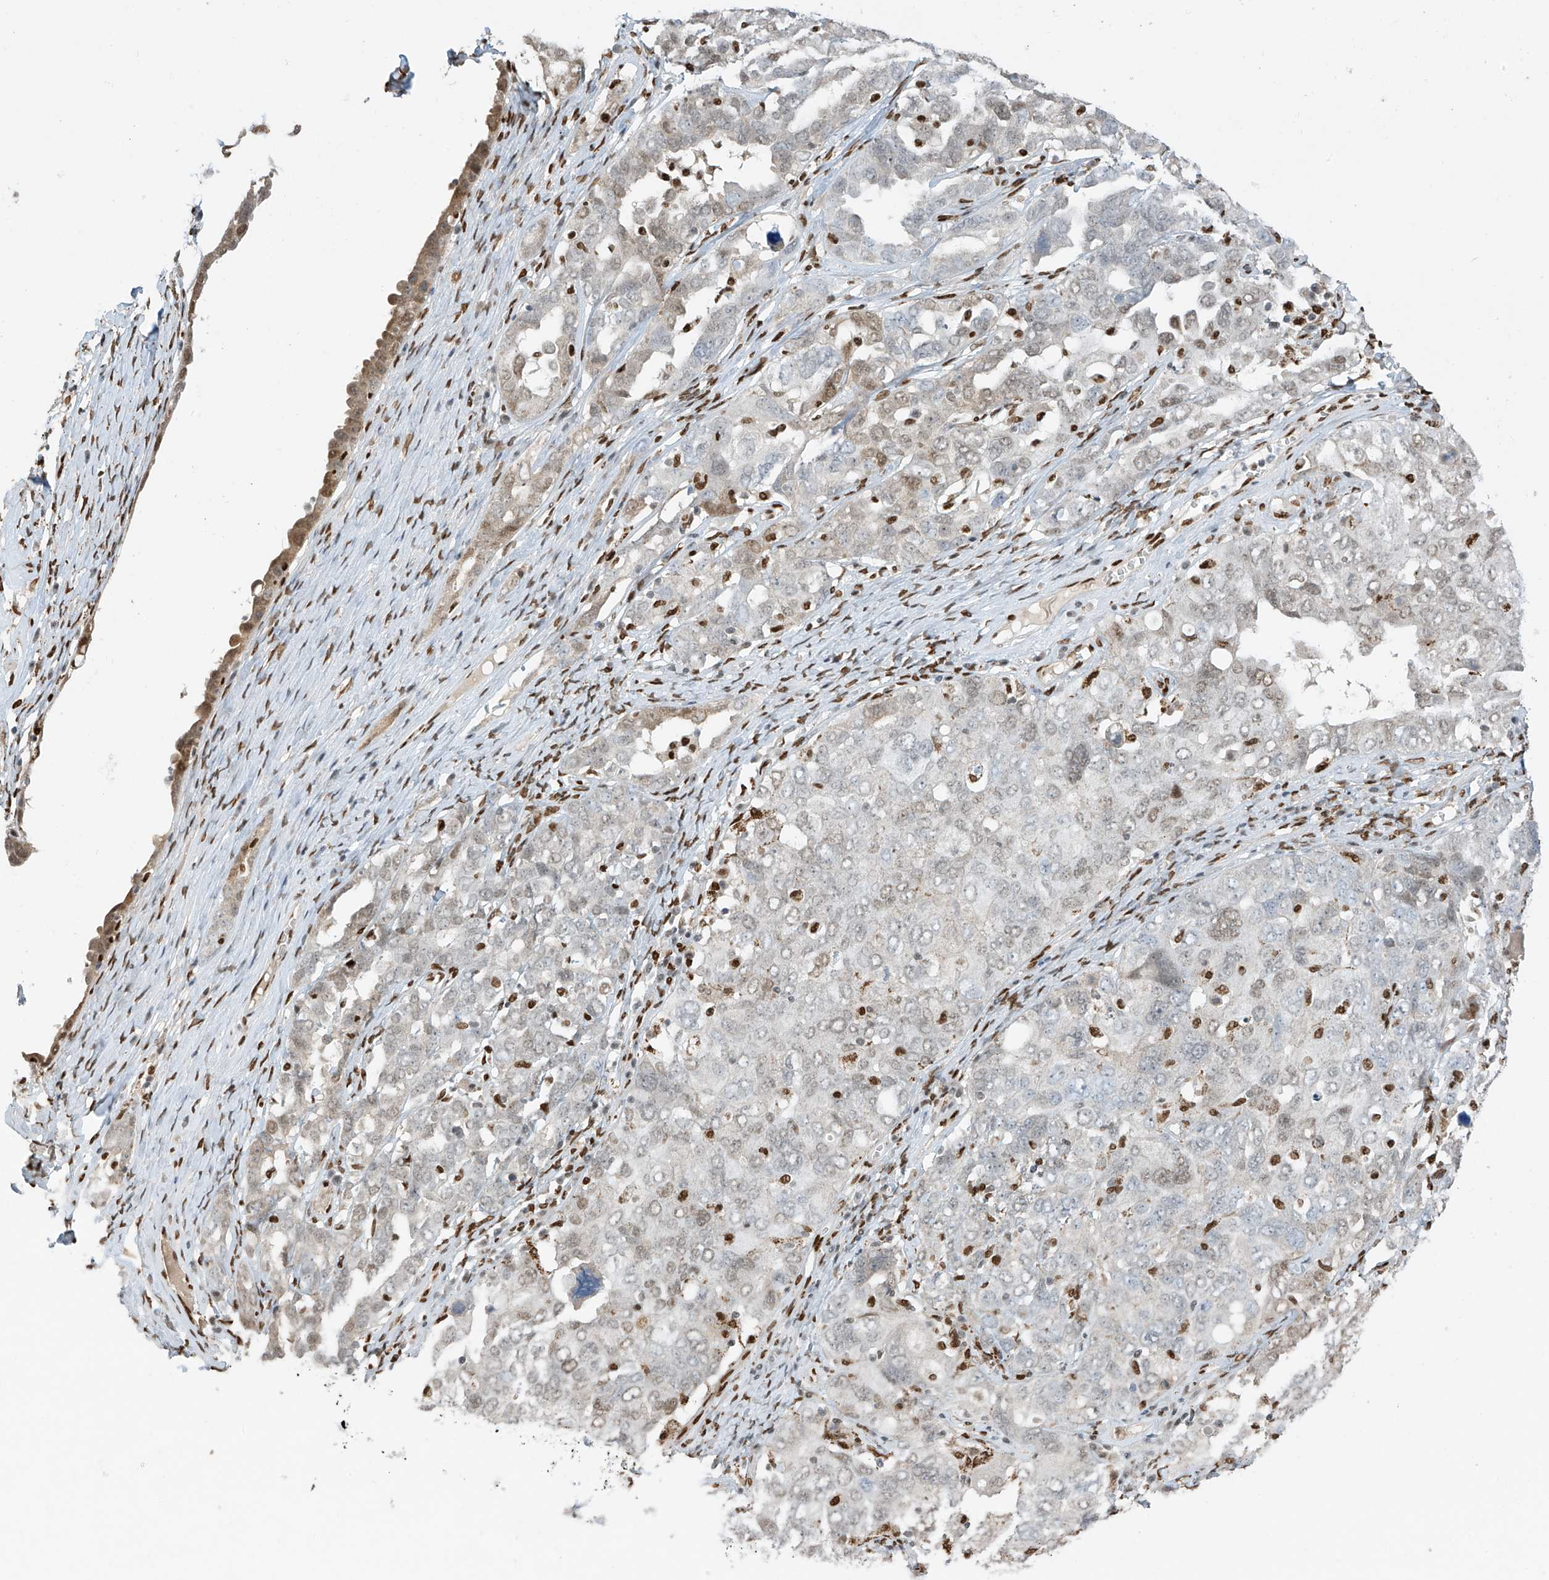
{"staining": {"intensity": "weak", "quantity": "<25%", "location": "nuclear"}, "tissue": "ovarian cancer", "cell_type": "Tumor cells", "image_type": "cancer", "snomed": [{"axis": "morphology", "description": "Carcinoma, endometroid"}, {"axis": "topography", "description": "Ovary"}], "caption": "IHC micrograph of neoplastic tissue: human ovarian endometroid carcinoma stained with DAB (3,3'-diaminobenzidine) displays no significant protein staining in tumor cells. (DAB (3,3'-diaminobenzidine) immunohistochemistry visualized using brightfield microscopy, high magnification).", "gene": "PM20D2", "patient": {"sex": "female", "age": 62}}